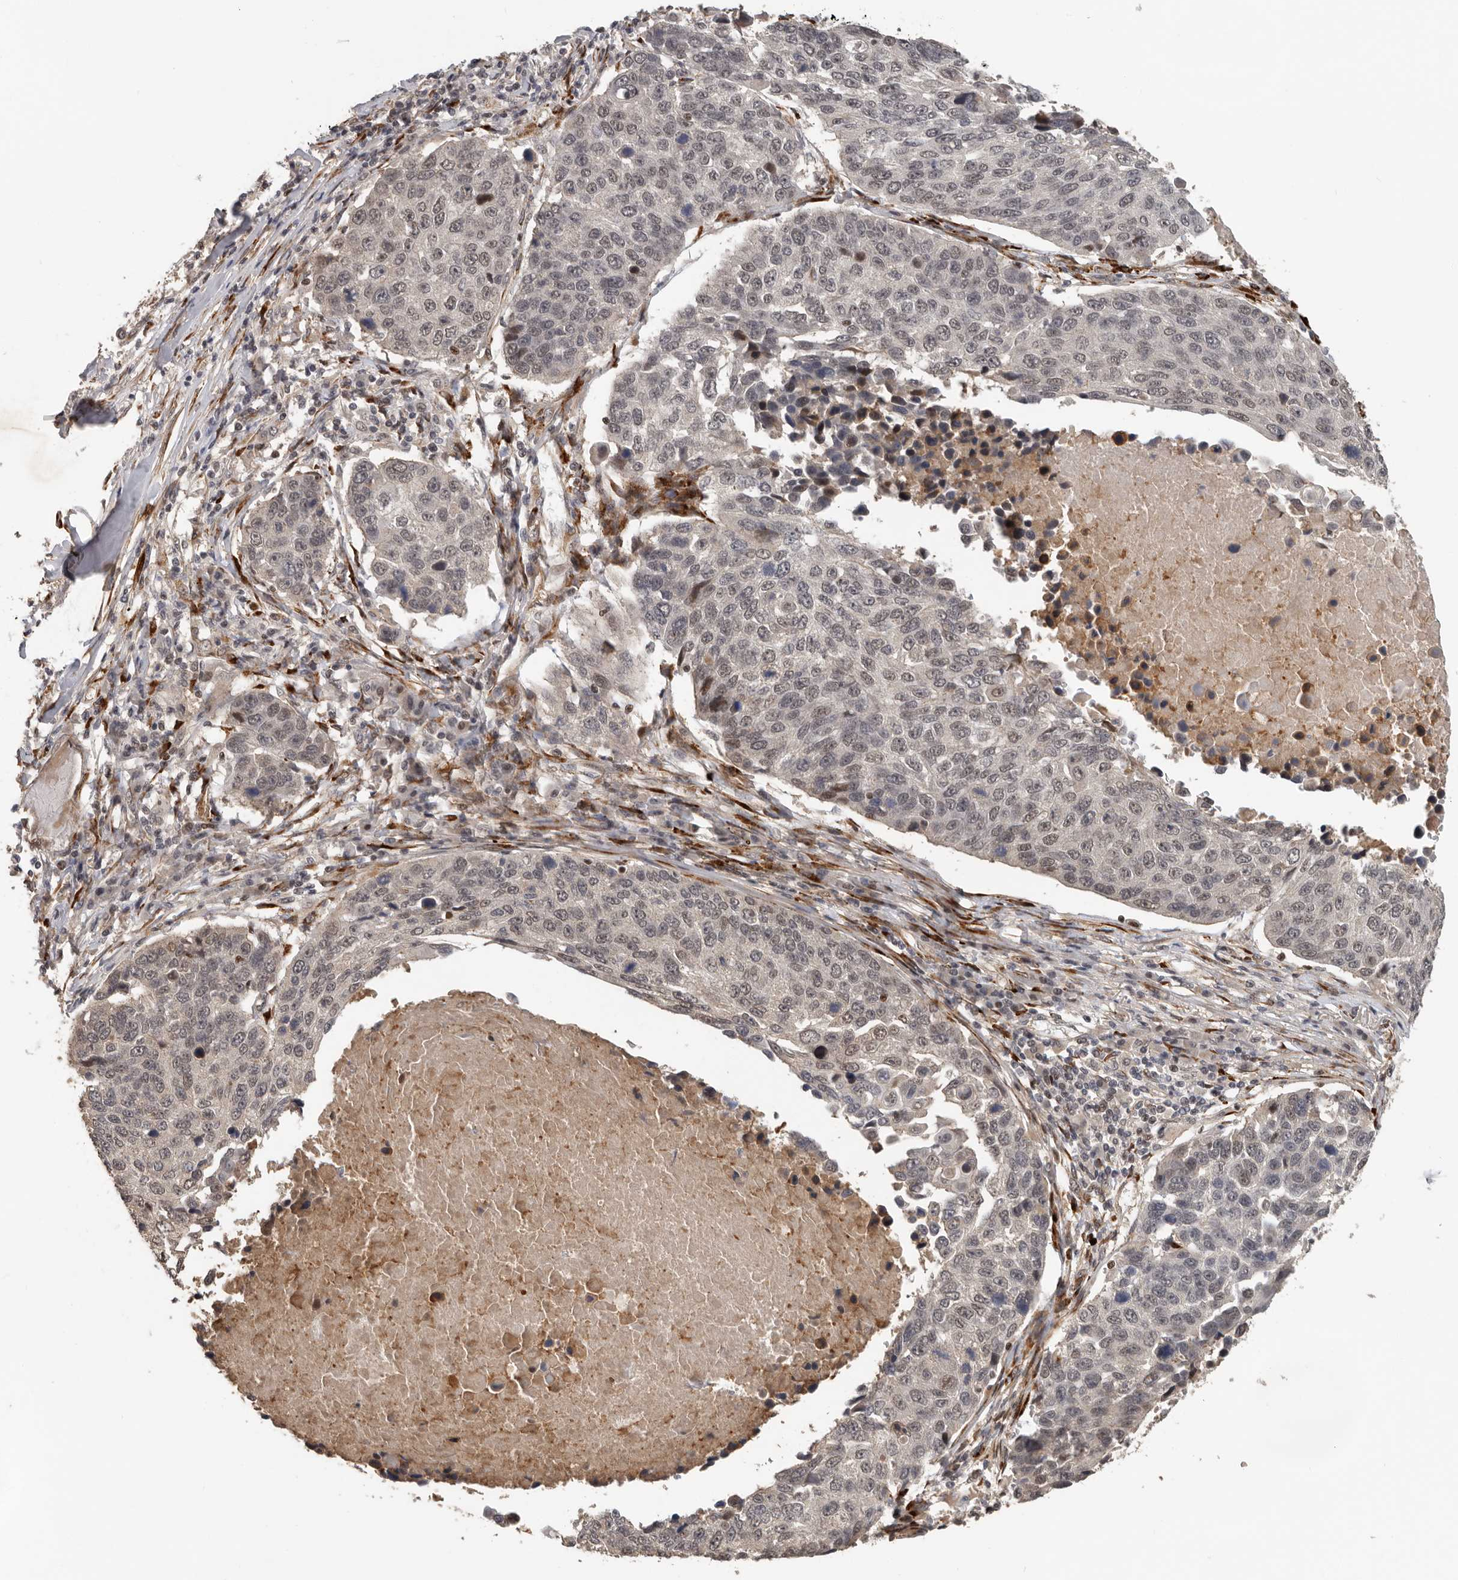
{"staining": {"intensity": "weak", "quantity": ">75%", "location": "nuclear"}, "tissue": "lung cancer", "cell_type": "Tumor cells", "image_type": "cancer", "snomed": [{"axis": "morphology", "description": "Squamous cell carcinoma, NOS"}, {"axis": "topography", "description": "Lung"}], "caption": "Human lung cancer stained with a protein marker reveals weak staining in tumor cells.", "gene": "HENMT1", "patient": {"sex": "male", "age": 66}}